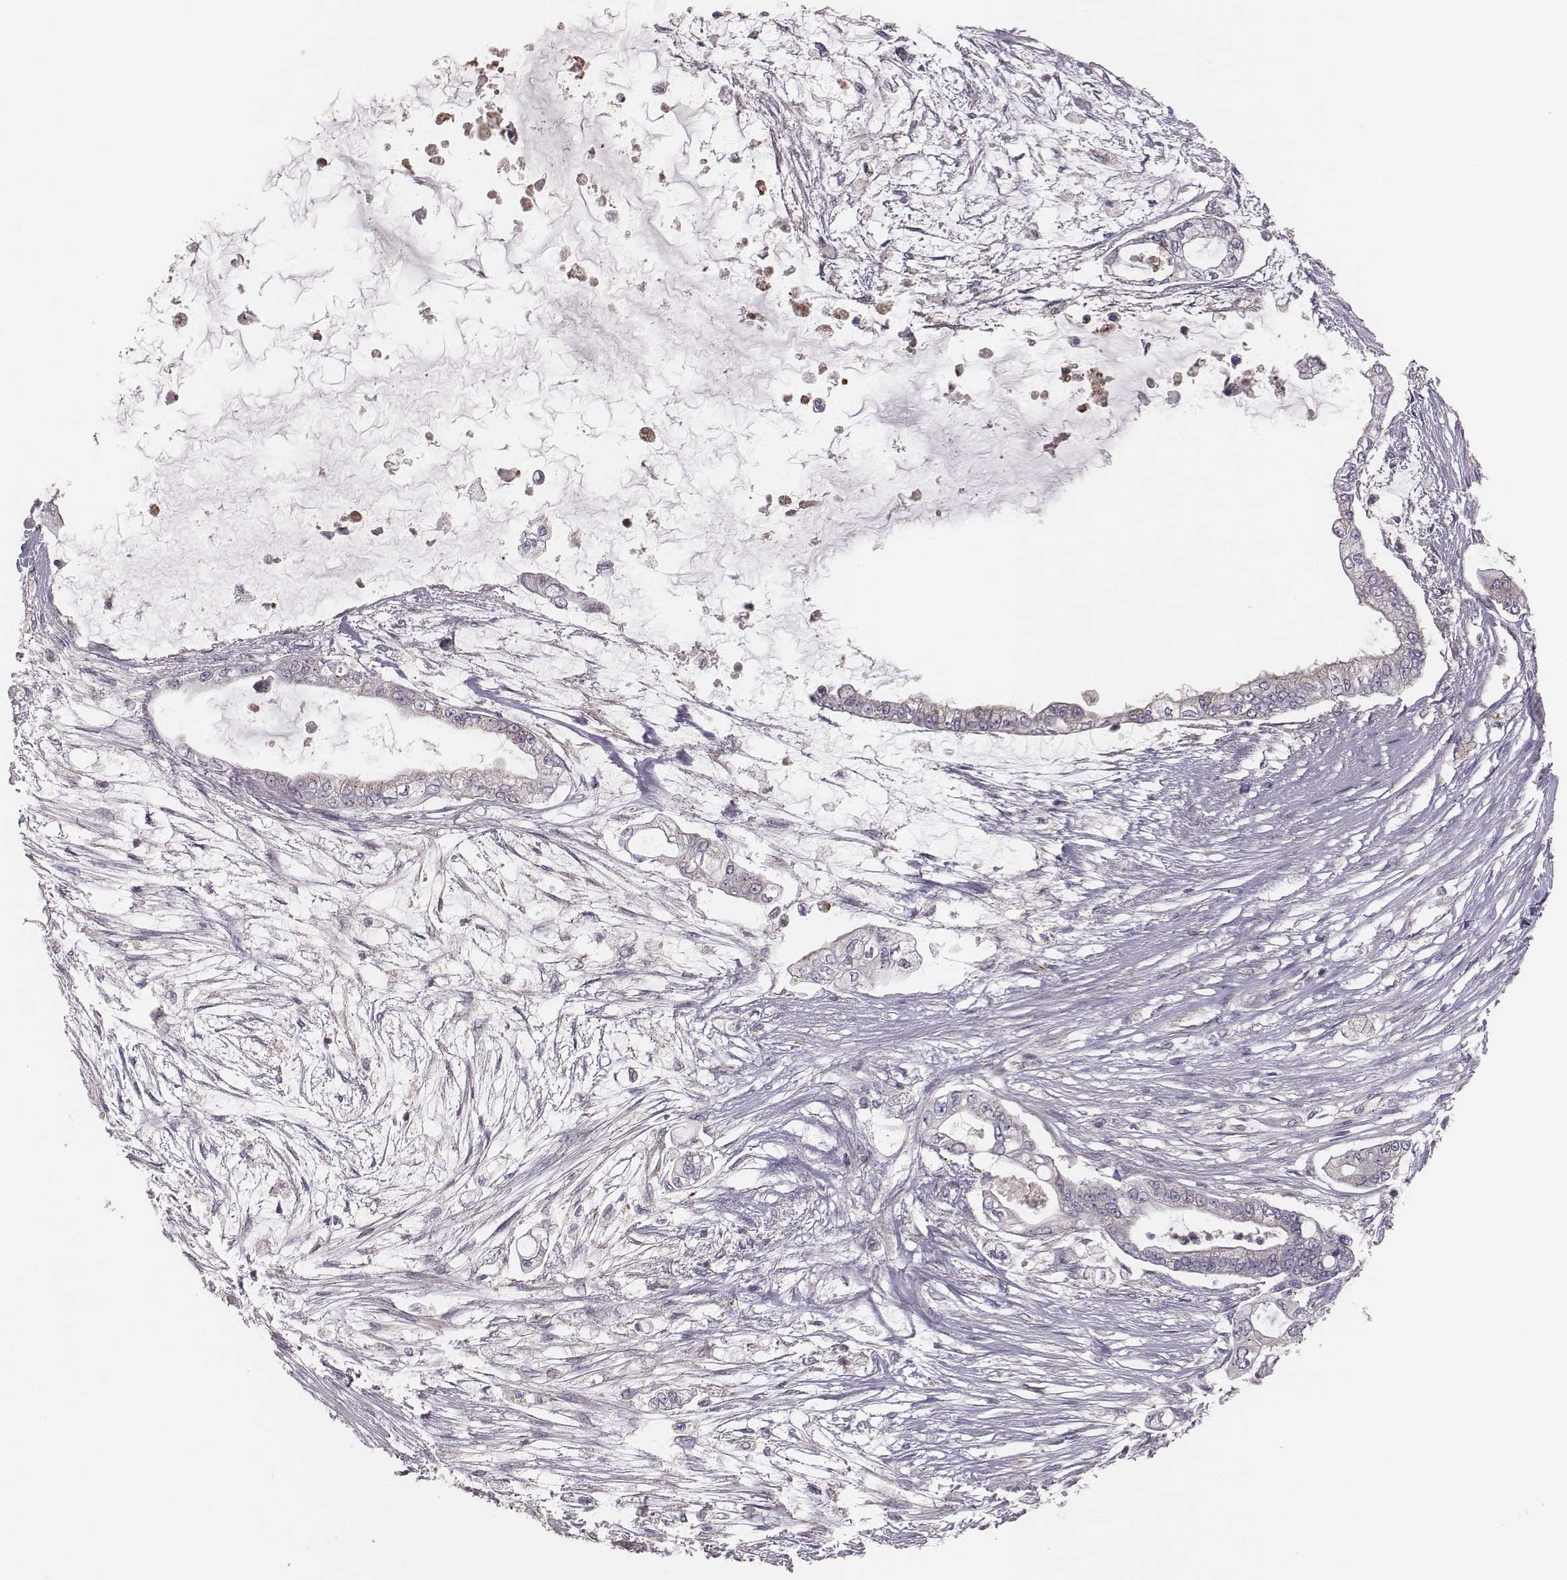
{"staining": {"intensity": "negative", "quantity": "none", "location": "none"}, "tissue": "pancreatic cancer", "cell_type": "Tumor cells", "image_type": "cancer", "snomed": [{"axis": "morphology", "description": "Adenocarcinoma, NOS"}, {"axis": "topography", "description": "Pancreas"}], "caption": "Tumor cells show no significant positivity in pancreatic cancer.", "gene": "CAD", "patient": {"sex": "female", "age": 69}}